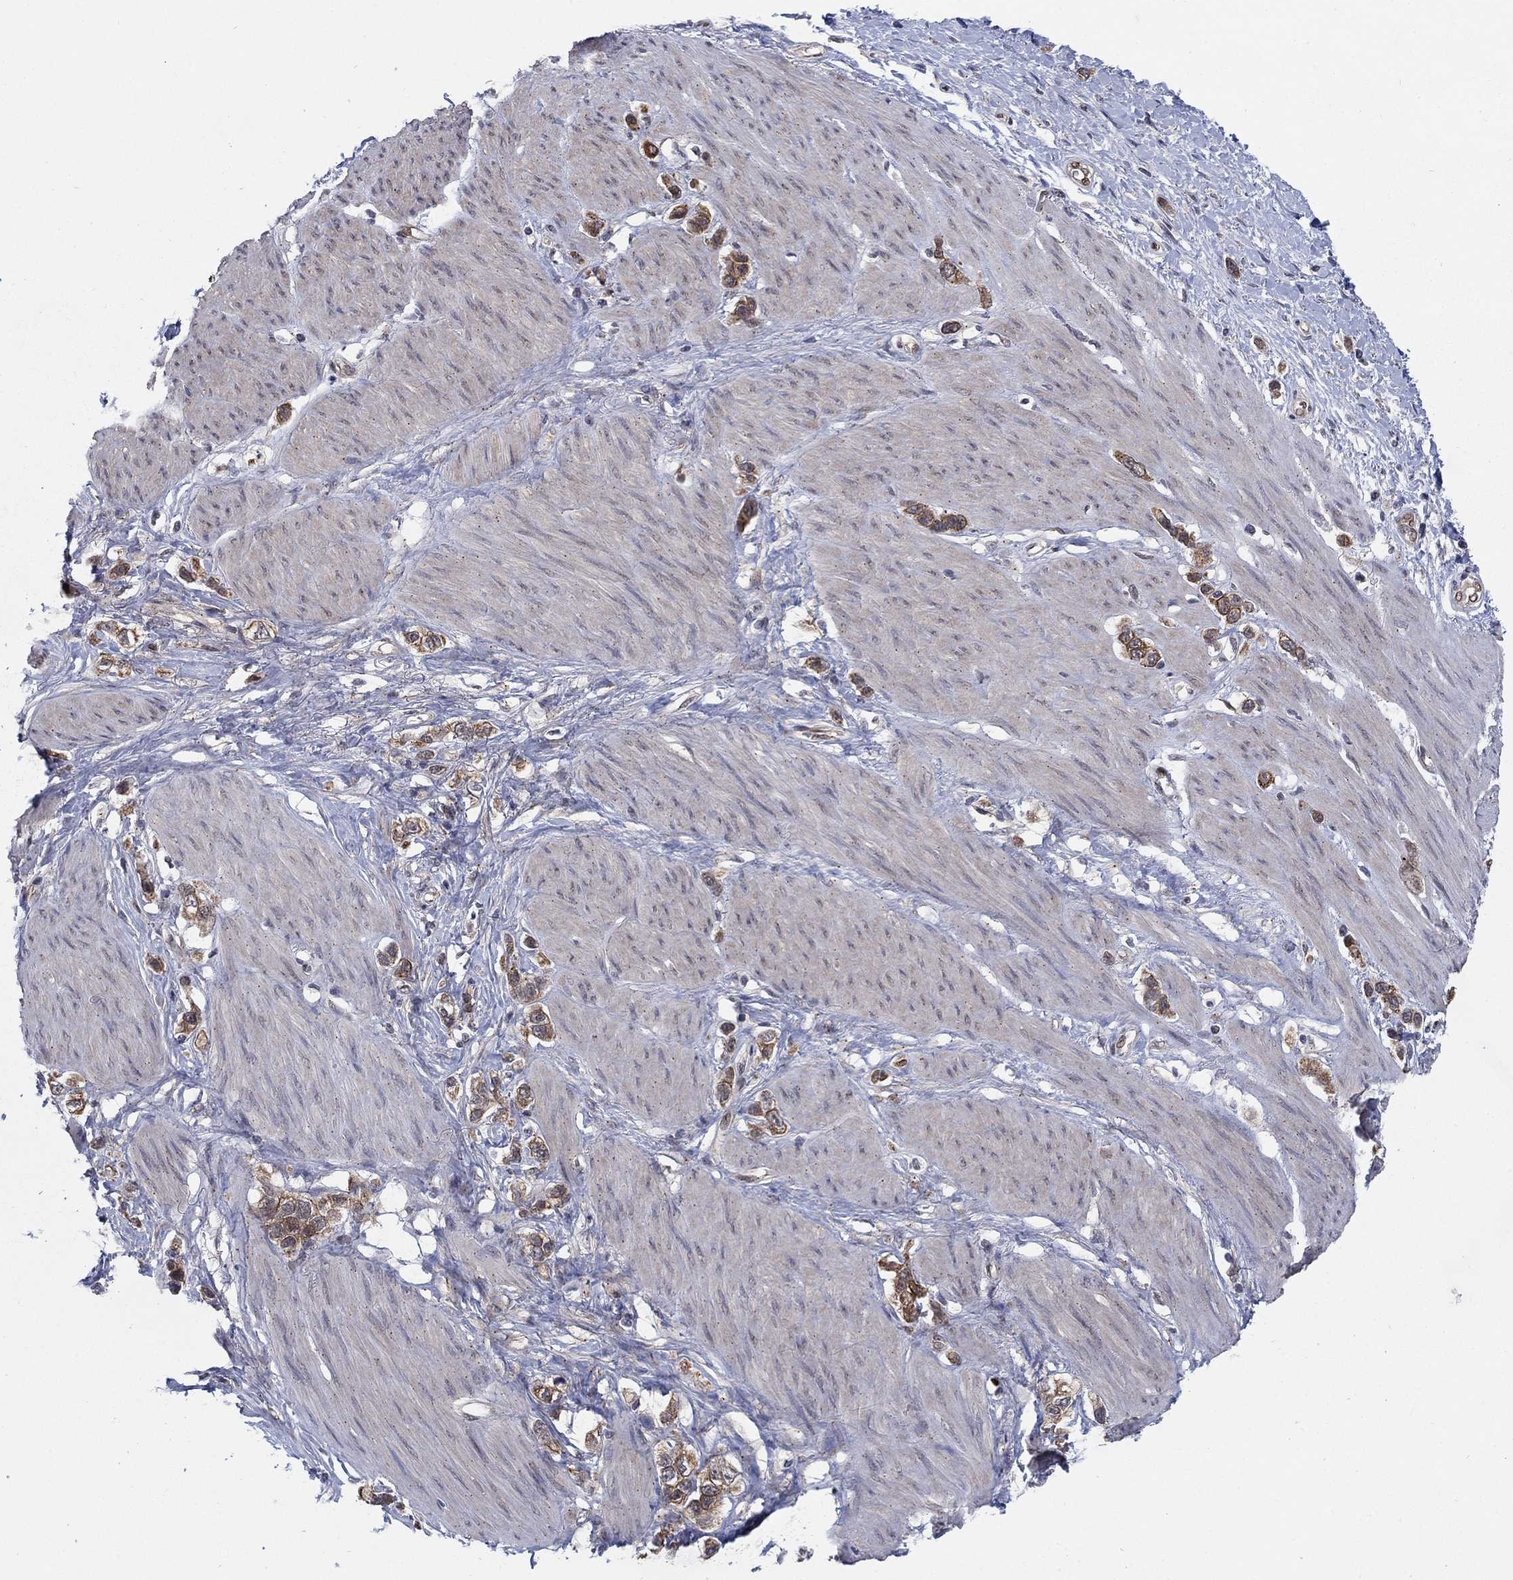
{"staining": {"intensity": "moderate", "quantity": ">75%", "location": "cytoplasmic/membranous"}, "tissue": "stomach cancer", "cell_type": "Tumor cells", "image_type": "cancer", "snomed": [{"axis": "morphology", "description": "Normal tissue, NOS"}, {"axis": "morphology", "description": "Adenocarcinoma, NOS"}, {"axis": "morphology", "description": "Adenocarcinoma, High grade"}, {"axis": "topography", "description": "Stomach, upper"}, {"axis": "topography", "description": "Stomach"}], "caption": "Immunohistochemical staining of human adenocarcinoma (stomach) displays medium levels of moderate cytoplasmic/membranous protein expression in approximately >75% of tumor cells.", "gene": "SH3RF1", "patient": {"sex": "female", "age": 65}}